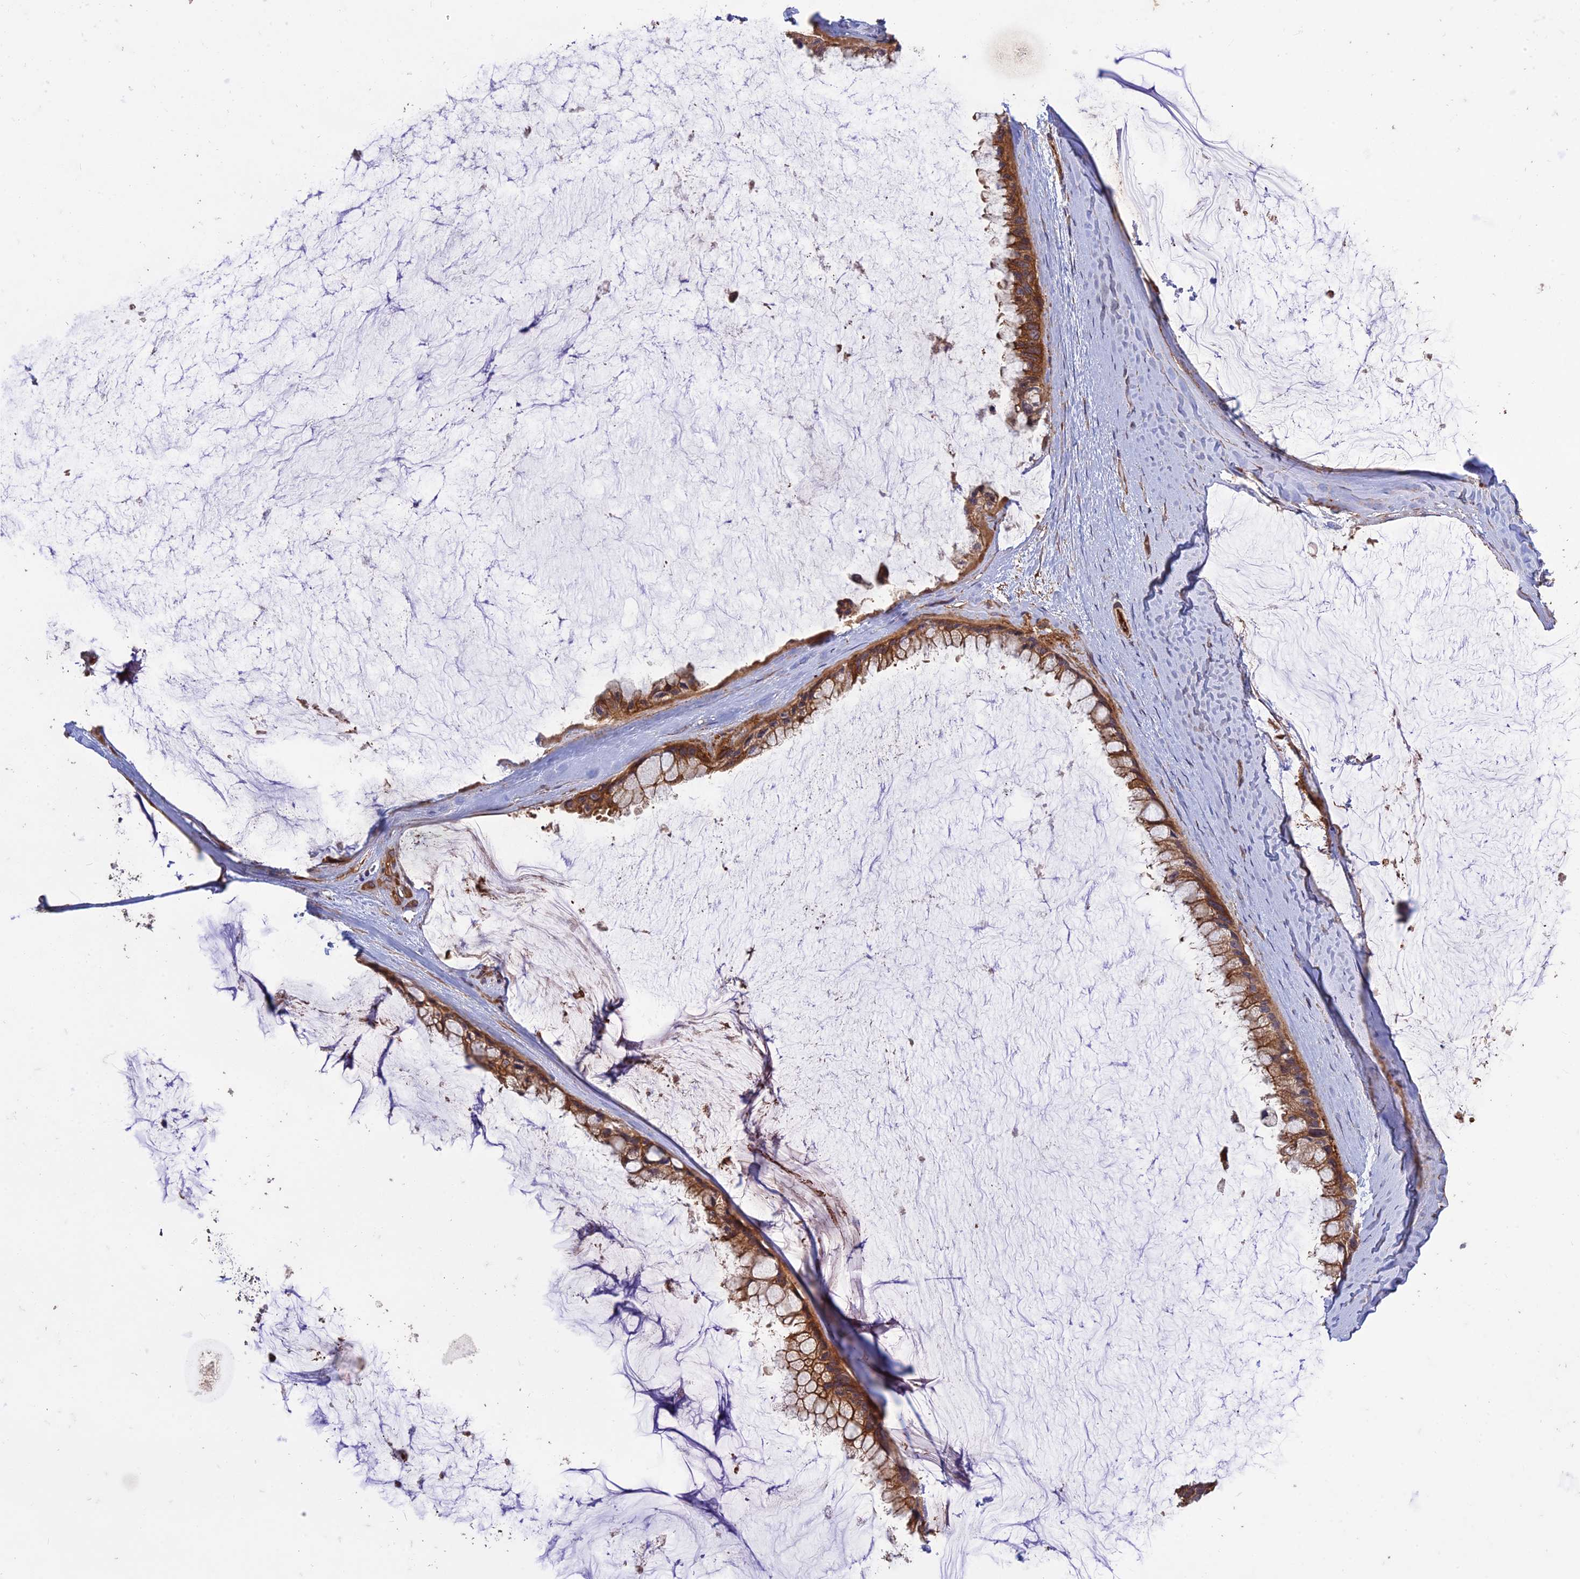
{"staining": {"intensity": "moderate", "quantity": ">75%", "location": "cytoplasmic/membranous"}, "tissue": "ovarian cancer", "cell_type": "Tumor cells", "image_type": "cancer", "snomed": [{"axis": "morphology", "description": "Cystadenocarcinoma, mucinous, NOS"}, {"axis": "topography", "description": "Ovary"}], "caption": "Tumor cells show moderate cytoplasmic/membranous staining in approximately >75% of cells in ovarian cancer.", "gene": "TMEM131L", "patient": {"sex": "female", "age": 39}}